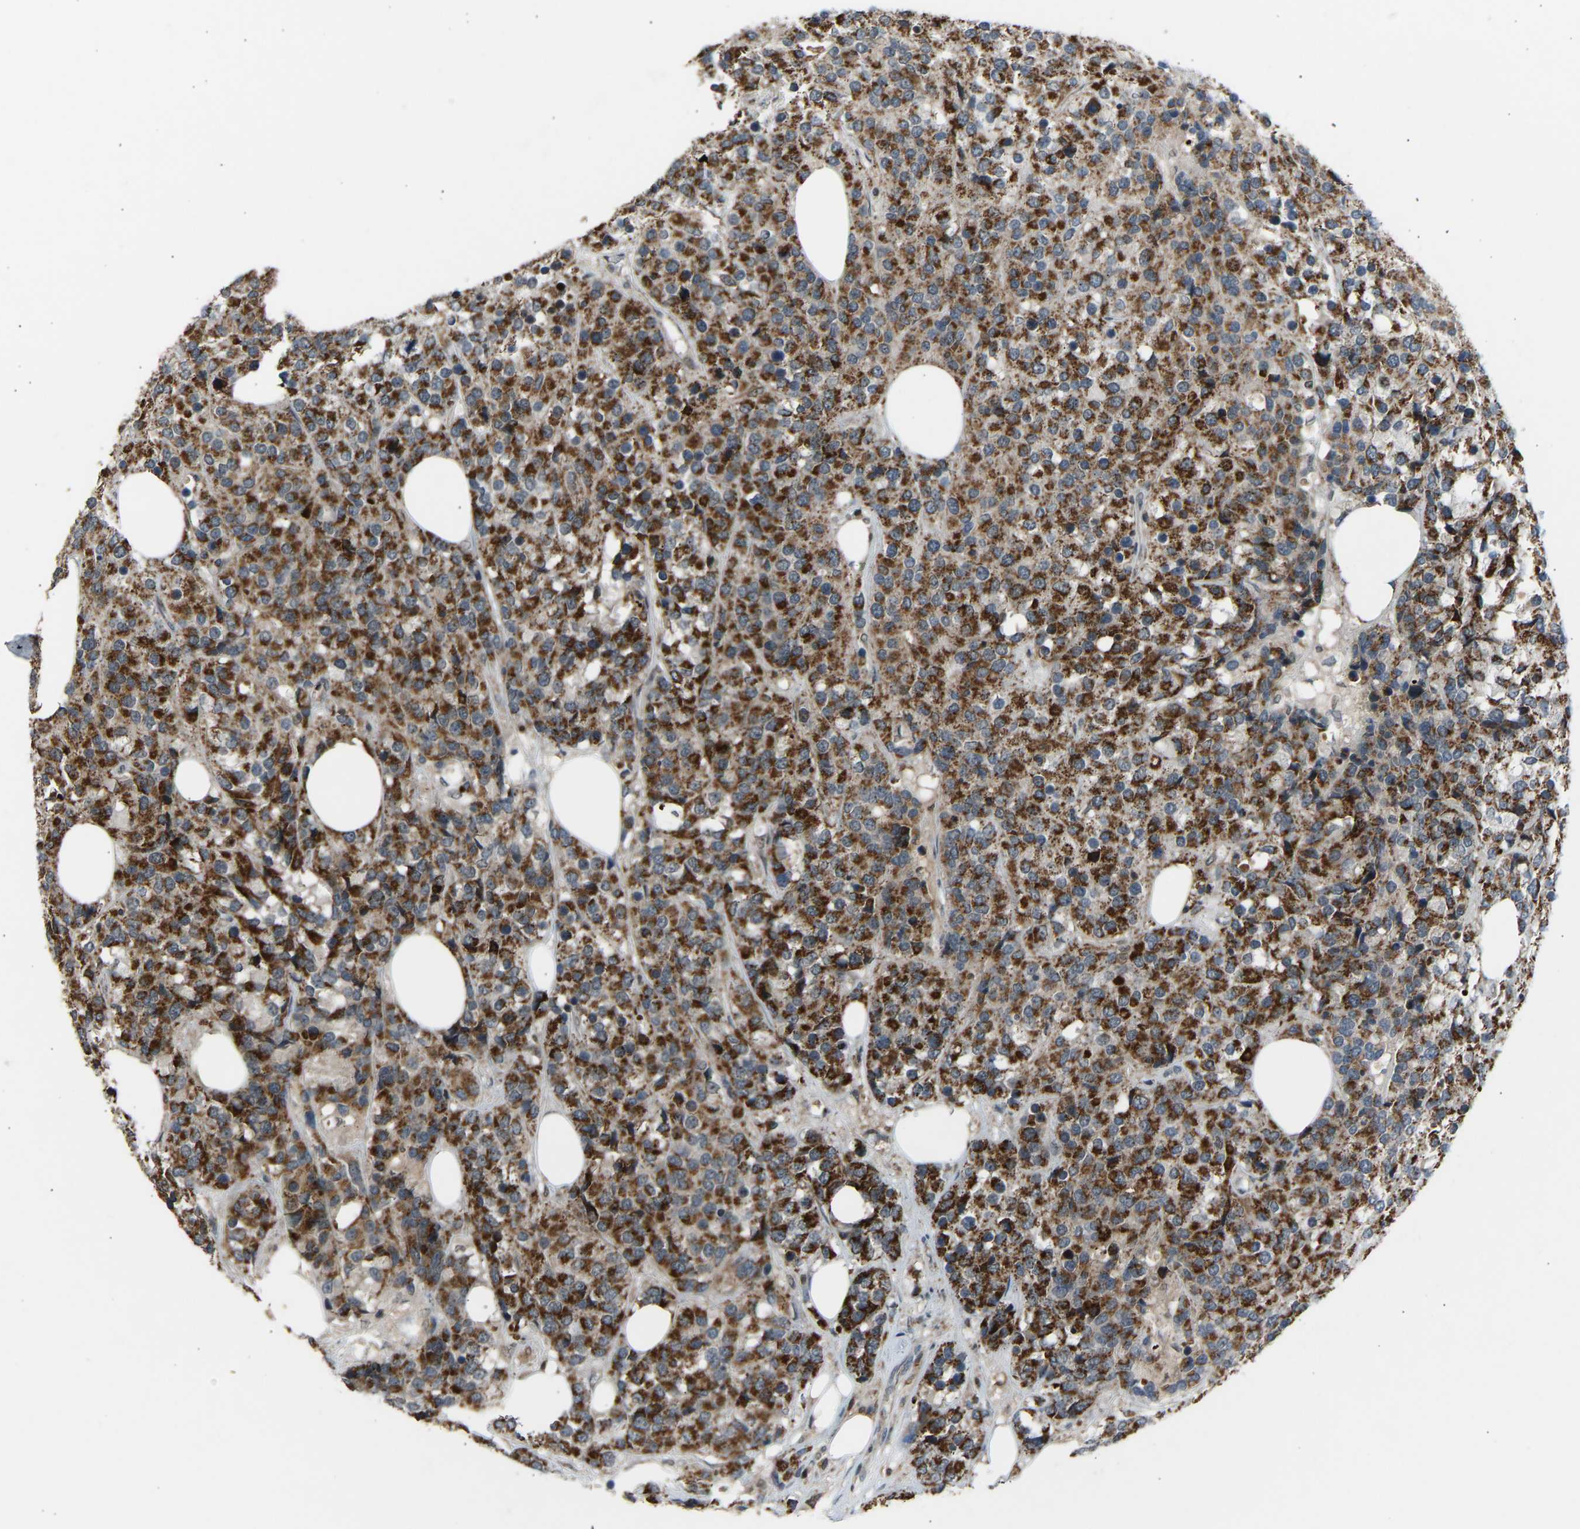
{"staining": {"intensity": "strong", "quantity": ">75%", "location": "cytoplasmic/membranous"}, "tissue": "breast cancer", "cell_type": "Tumor cells", "image_type": "cancer", "snomed": [{"axis": "morphology", "description": "Lobular carcinoma"}, {"axis": "topography", "description": "Breast"}], "caption": "A brown stain shows strong cytoplasmic/membranous positivity of a protein in human breast cancer tumor cells.", "gene": "SLIRP", "patient": {"sex": "female", "age": 59}}